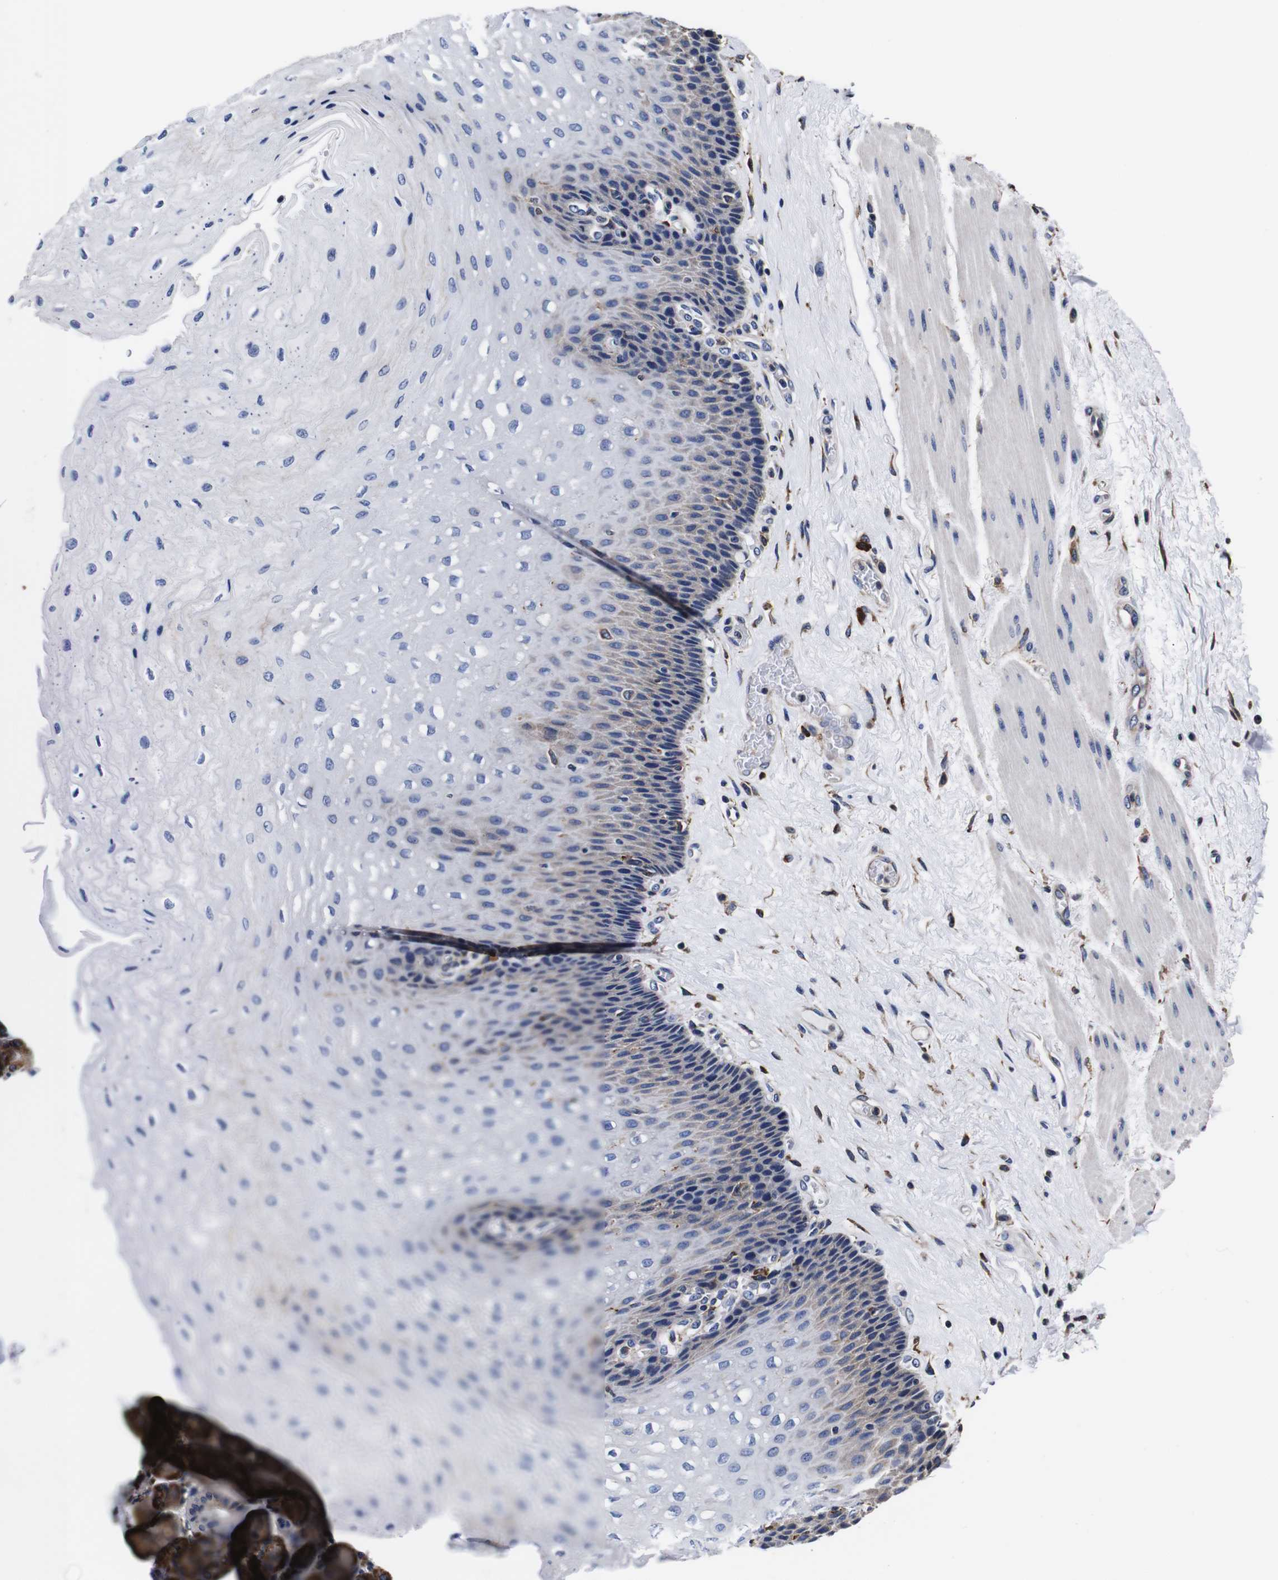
{"staining": {"intensity": "weak", "quantity": "<25%", "location": "cytoplasmic/membranous"}, "tissue": "esophagus", "cell_type": "Squamous epithelial cells", "image_type": "normal", "snomed": [{"axis": "morphology", "description": "Normal tissue, NOS"}, {"axis": "topography", "description": "Esophagus"}], "caption": "DAB immunohistochemical staining of normal esophagus displays no significant staining in squamous epithelial cells. Nuclei are stained in blue.", "gene": "PPIB", "patient": {"sex": "female", "age": 72}}